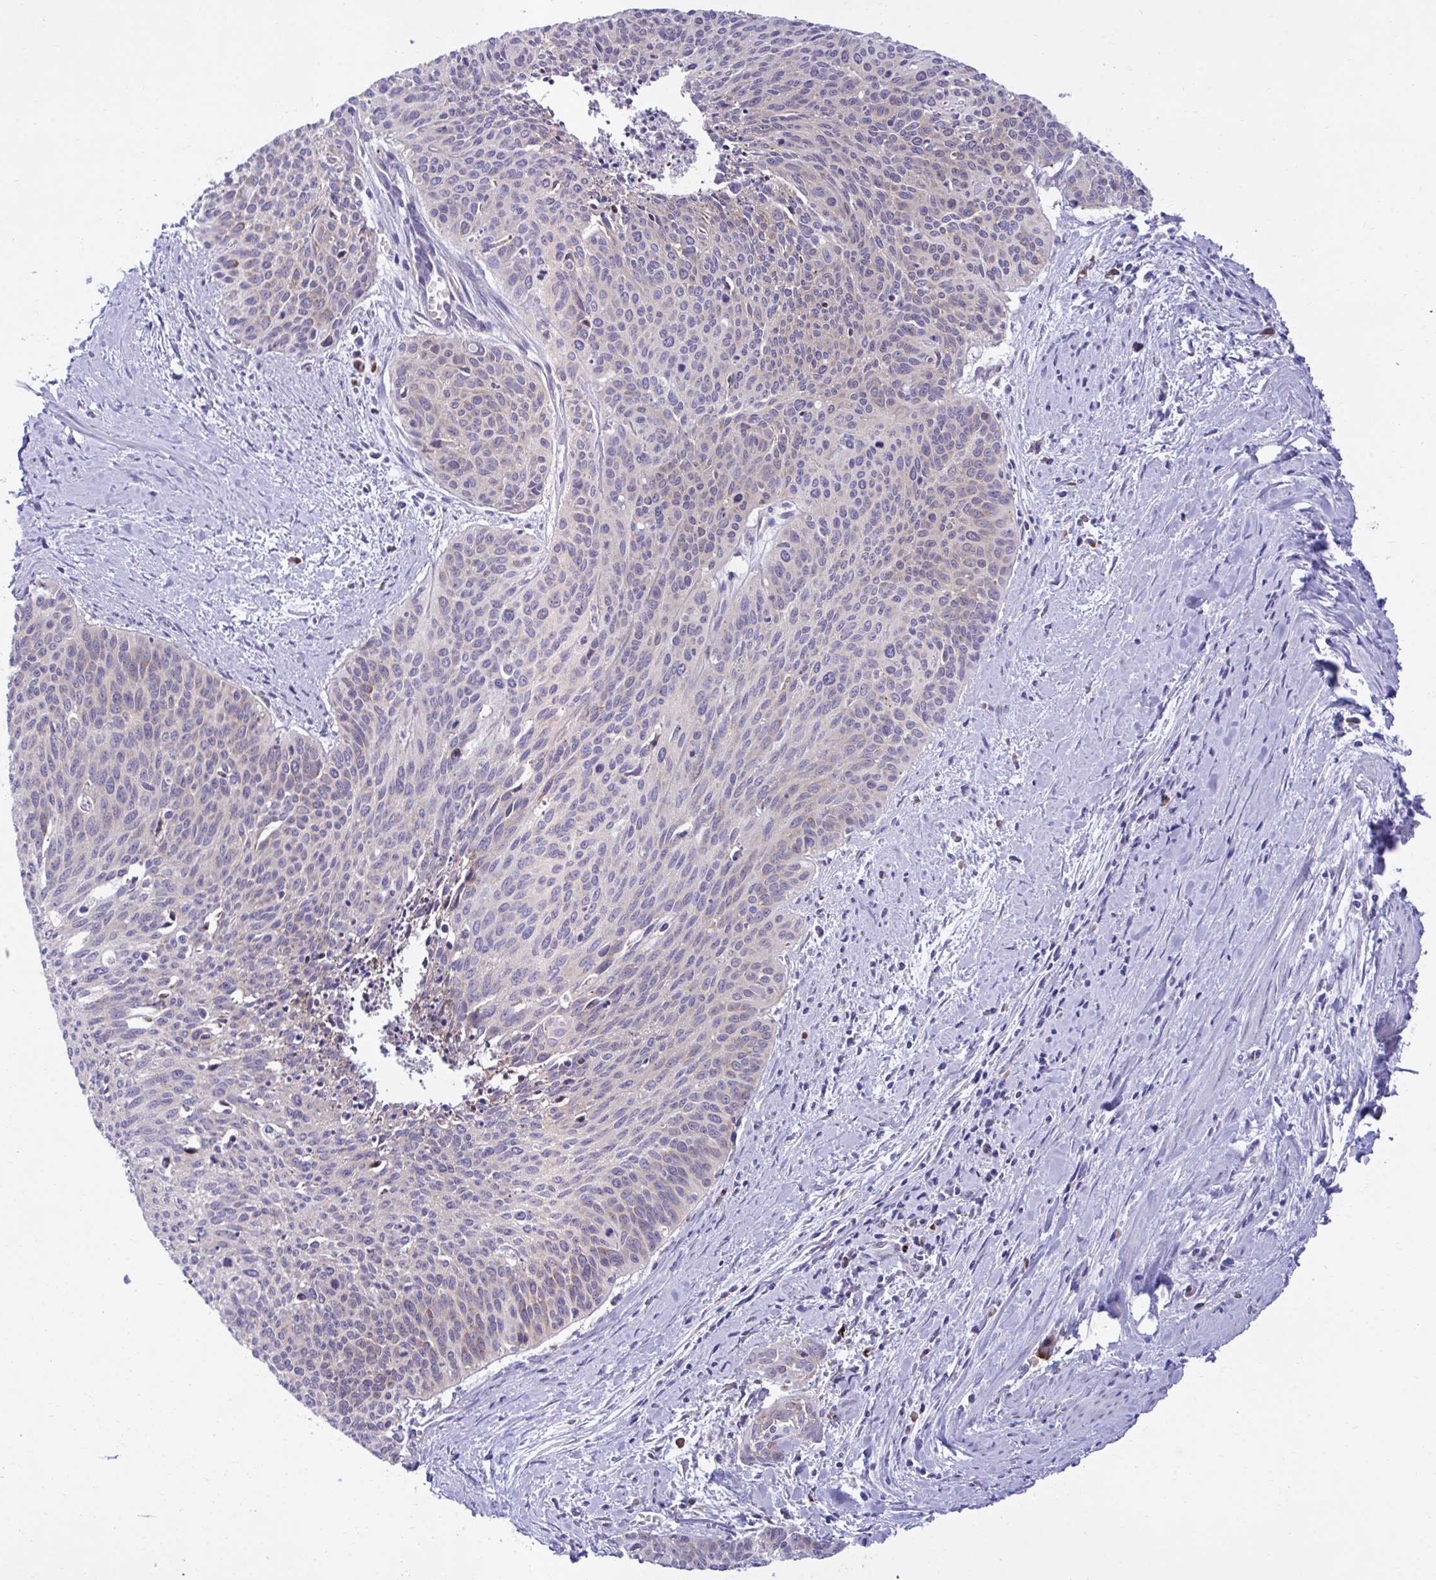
{"staining": {"intensity": "weak", "quantity": "25%-75%", "location": "cytoplasmic/membranous"}, "tissue": "cervical cancer", "cell_type": "Tumor cells", "image_type": "cancer", "snomed": [{"axis": "morphology", "description": "Squamous cell carcinoma, NOS"}, {"axis": "topography", "description": "Cervix"}], "caption": "IHC image of human cervical squamous cell carcinoma stained for a protein (brown), which displays low levels of weak cytoplasmic/membranous expression in approximately 25%-75% of tumor cells.", "gene": "RPS15", "patient": {"sex": "female", "age": 55}}